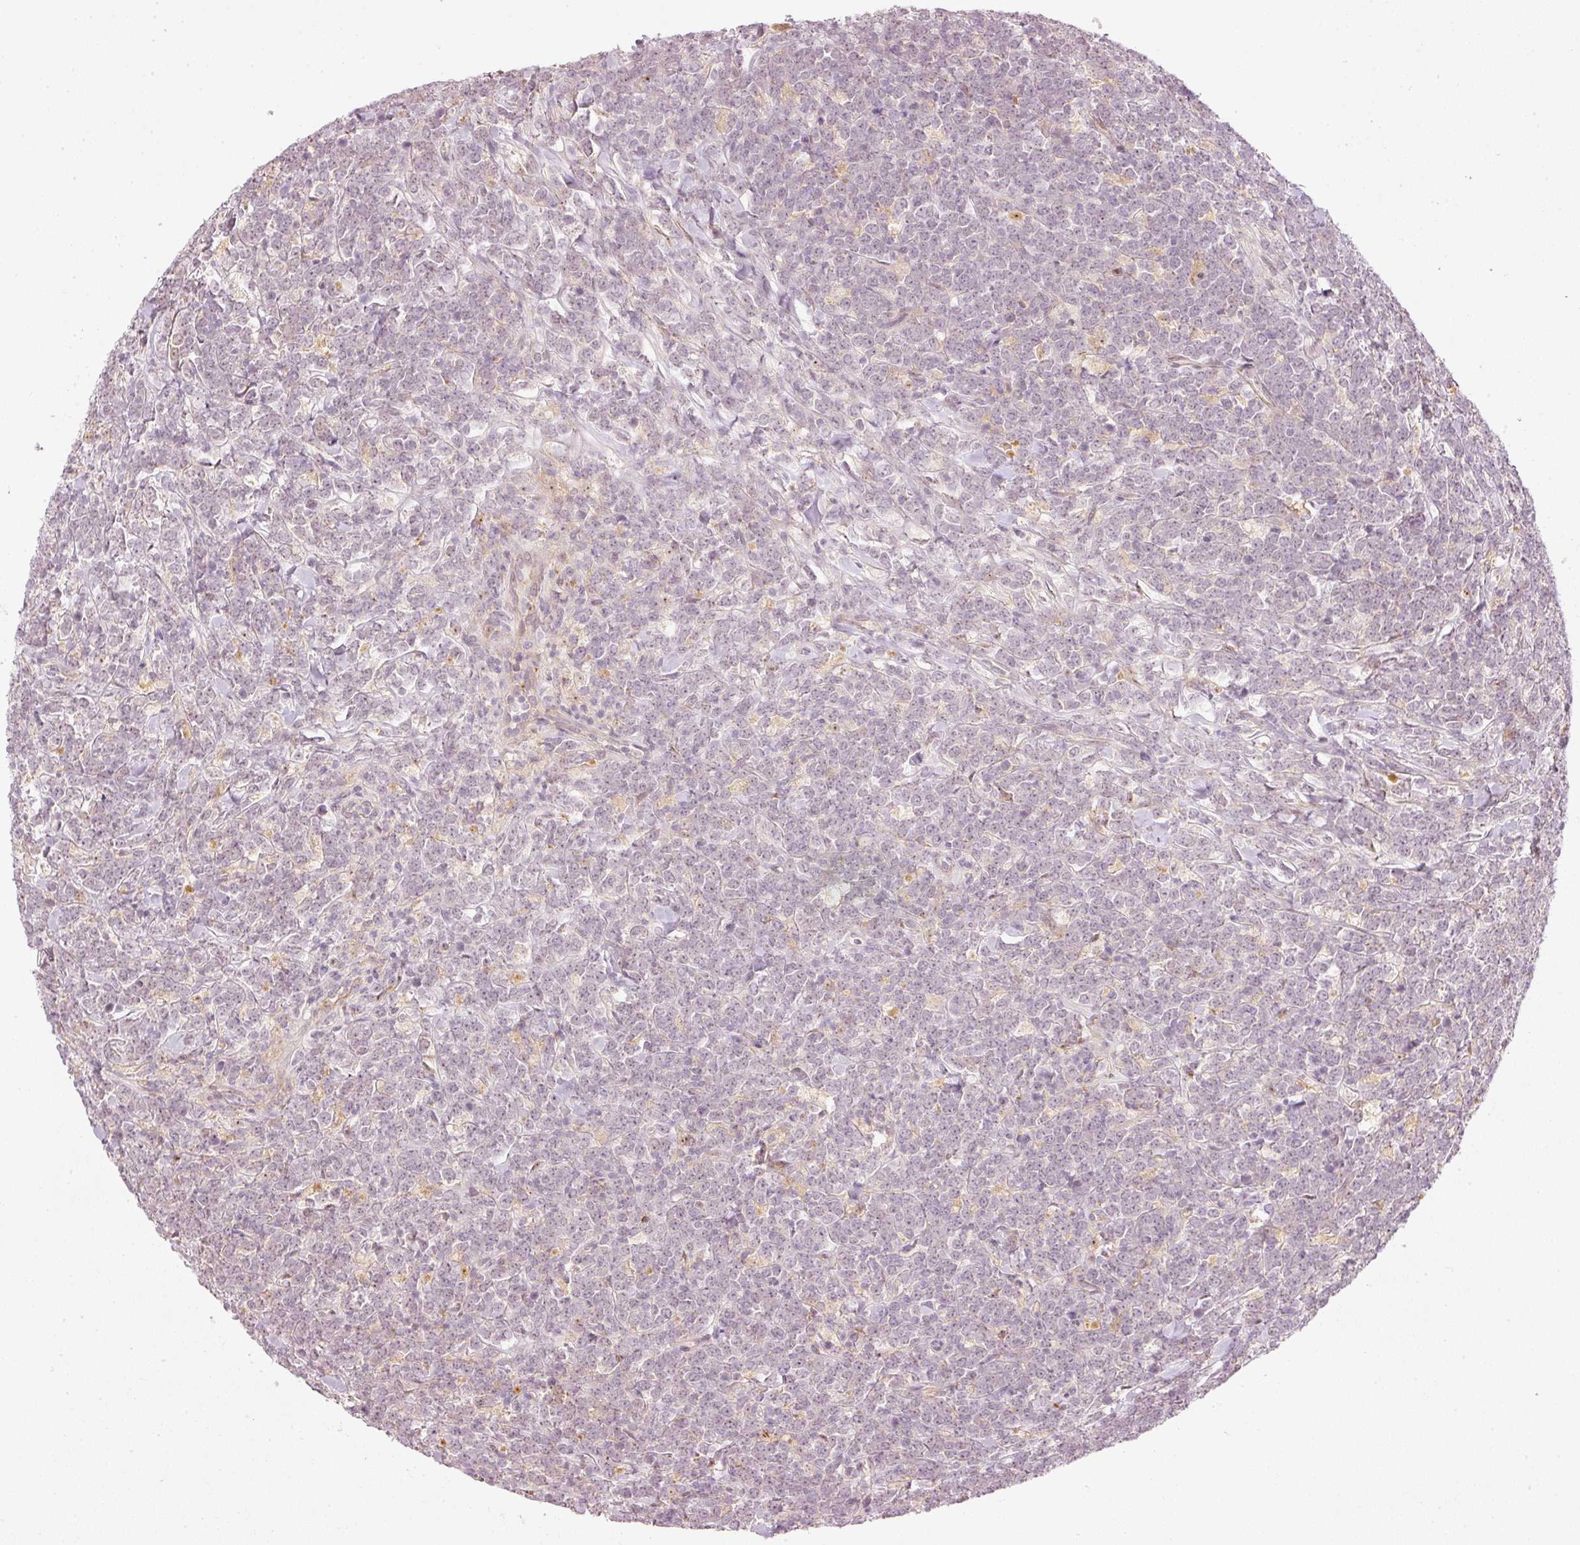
{"staining": {"intensity": "negative", "quantity": "none", "location": "none"}, "tissue": "lymphoma", "cell_type": "Tumor cells", "image_type": "cancer", "snomed": [{"axis": "morphology", "description": "Malignant lymphoma, non-Hodgkin's type, High grade"}, {"axis": "topography", "description": "Small intestine"}], "caption": "This photomicrograph is of malignant lymphoma, non-Hodgkin's type (high-grade) stained with immunohistochemistry to label a protein in brown with the nuclei are counter-stained blue. There is no expression in tumor cells.", "gene": "VCAM1", "patient": {"sex": "male", "age": 8}}